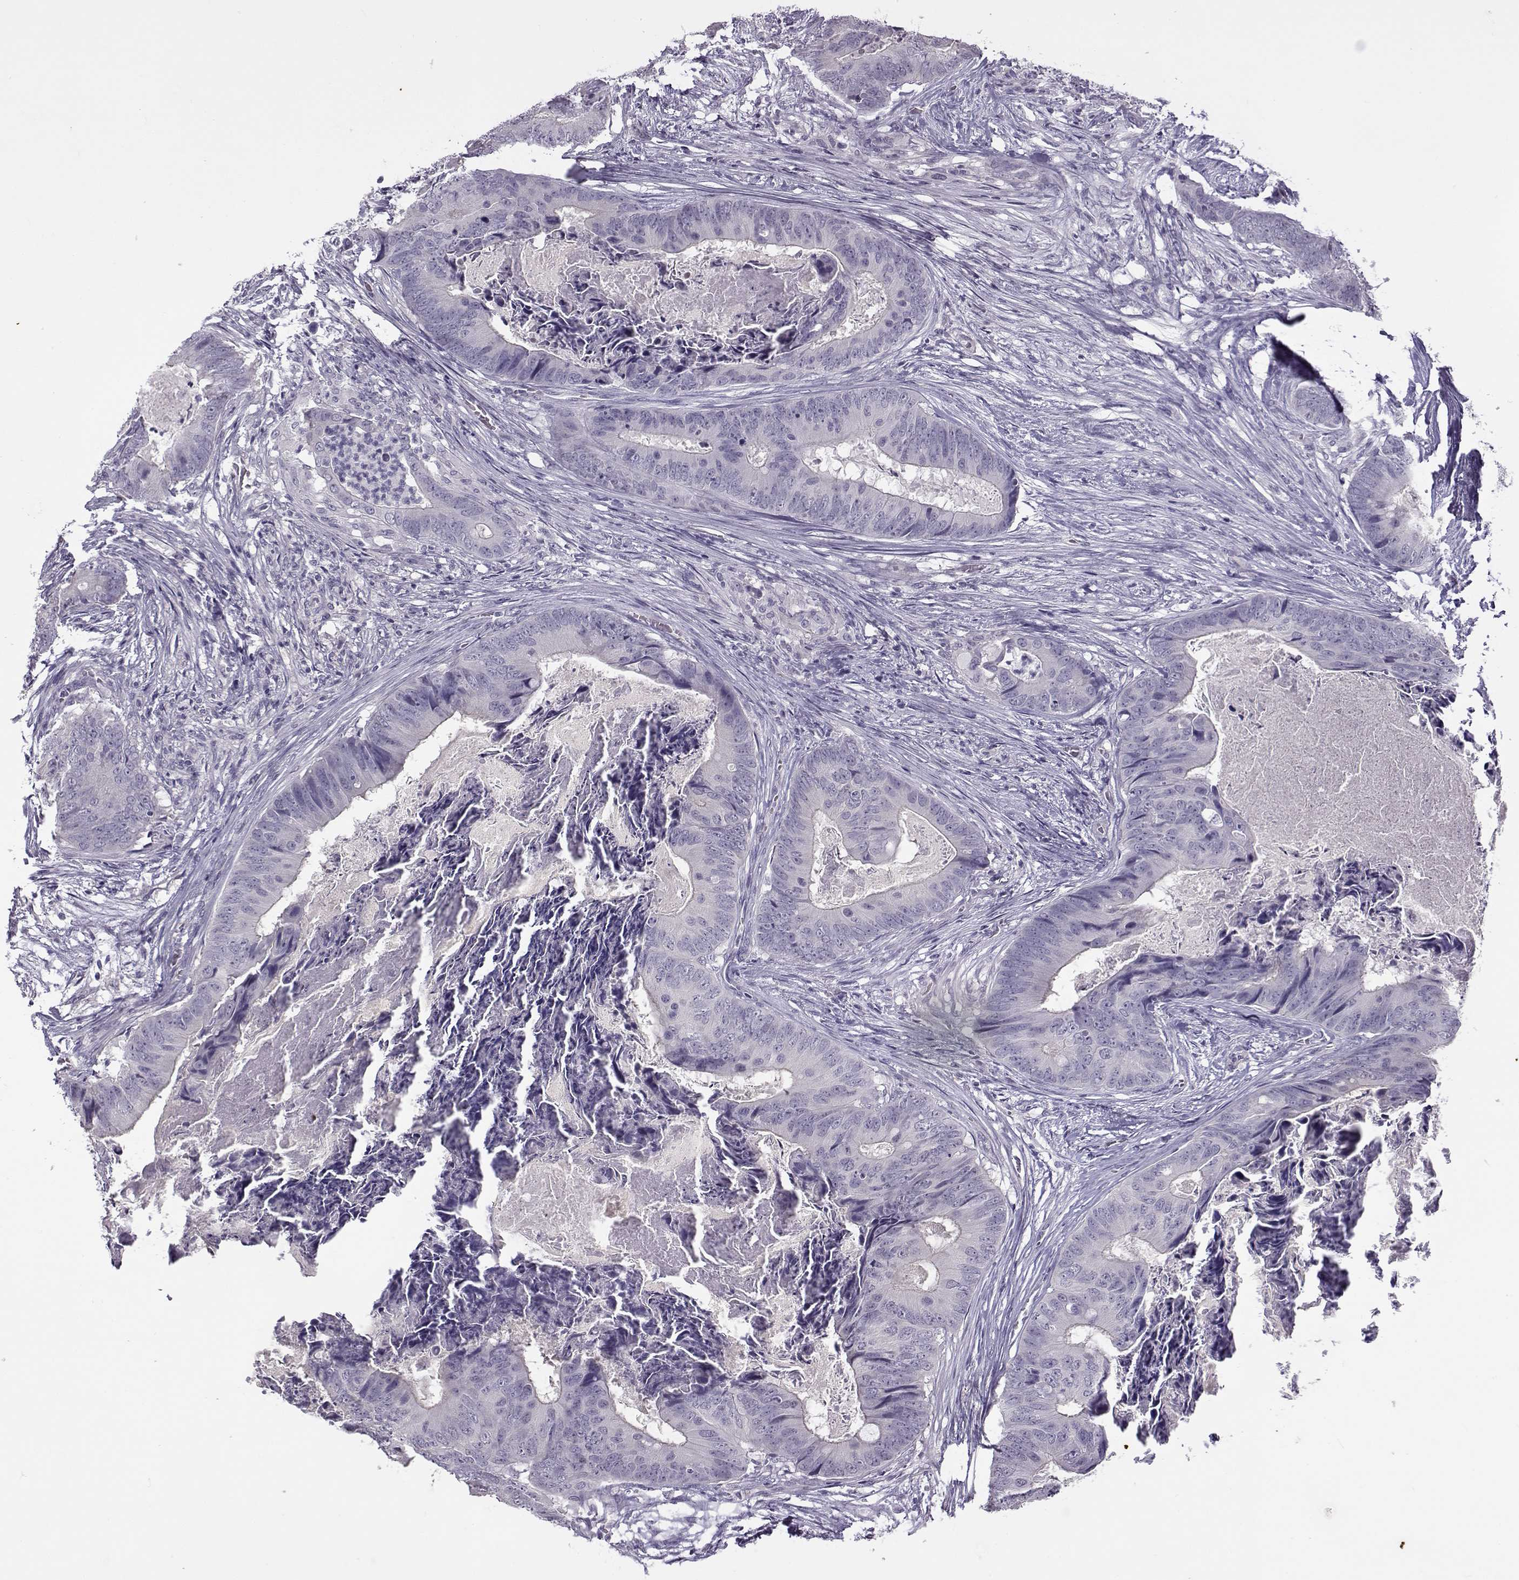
{"staining": {"intensity": "negative", "quantity": "none", "location": "none"}, "tissue": "colorectal cancer", "cell_type": "Tumor cells", "image_type": "cancer", "snomed": [{"axis": "morphology", "description": "Adenocarcinoma, NOS"}, {"axis": "topography", "description": "Colon"}], "caption": "This micrograph is of adenocarcinoma (colorectal) stained with immunohistochemistry (IHC) to label a protein in brown with the nuclei are counter-stained blue. There is no staining in tumor cells. Brightfield microscopy of immunohistochemistry (IHC) stained with DAB (brown) and hematoxylin (blue), captured at high magnification.", "gene": "TEX55", "patient": {"sex": "male", "age": 84}}